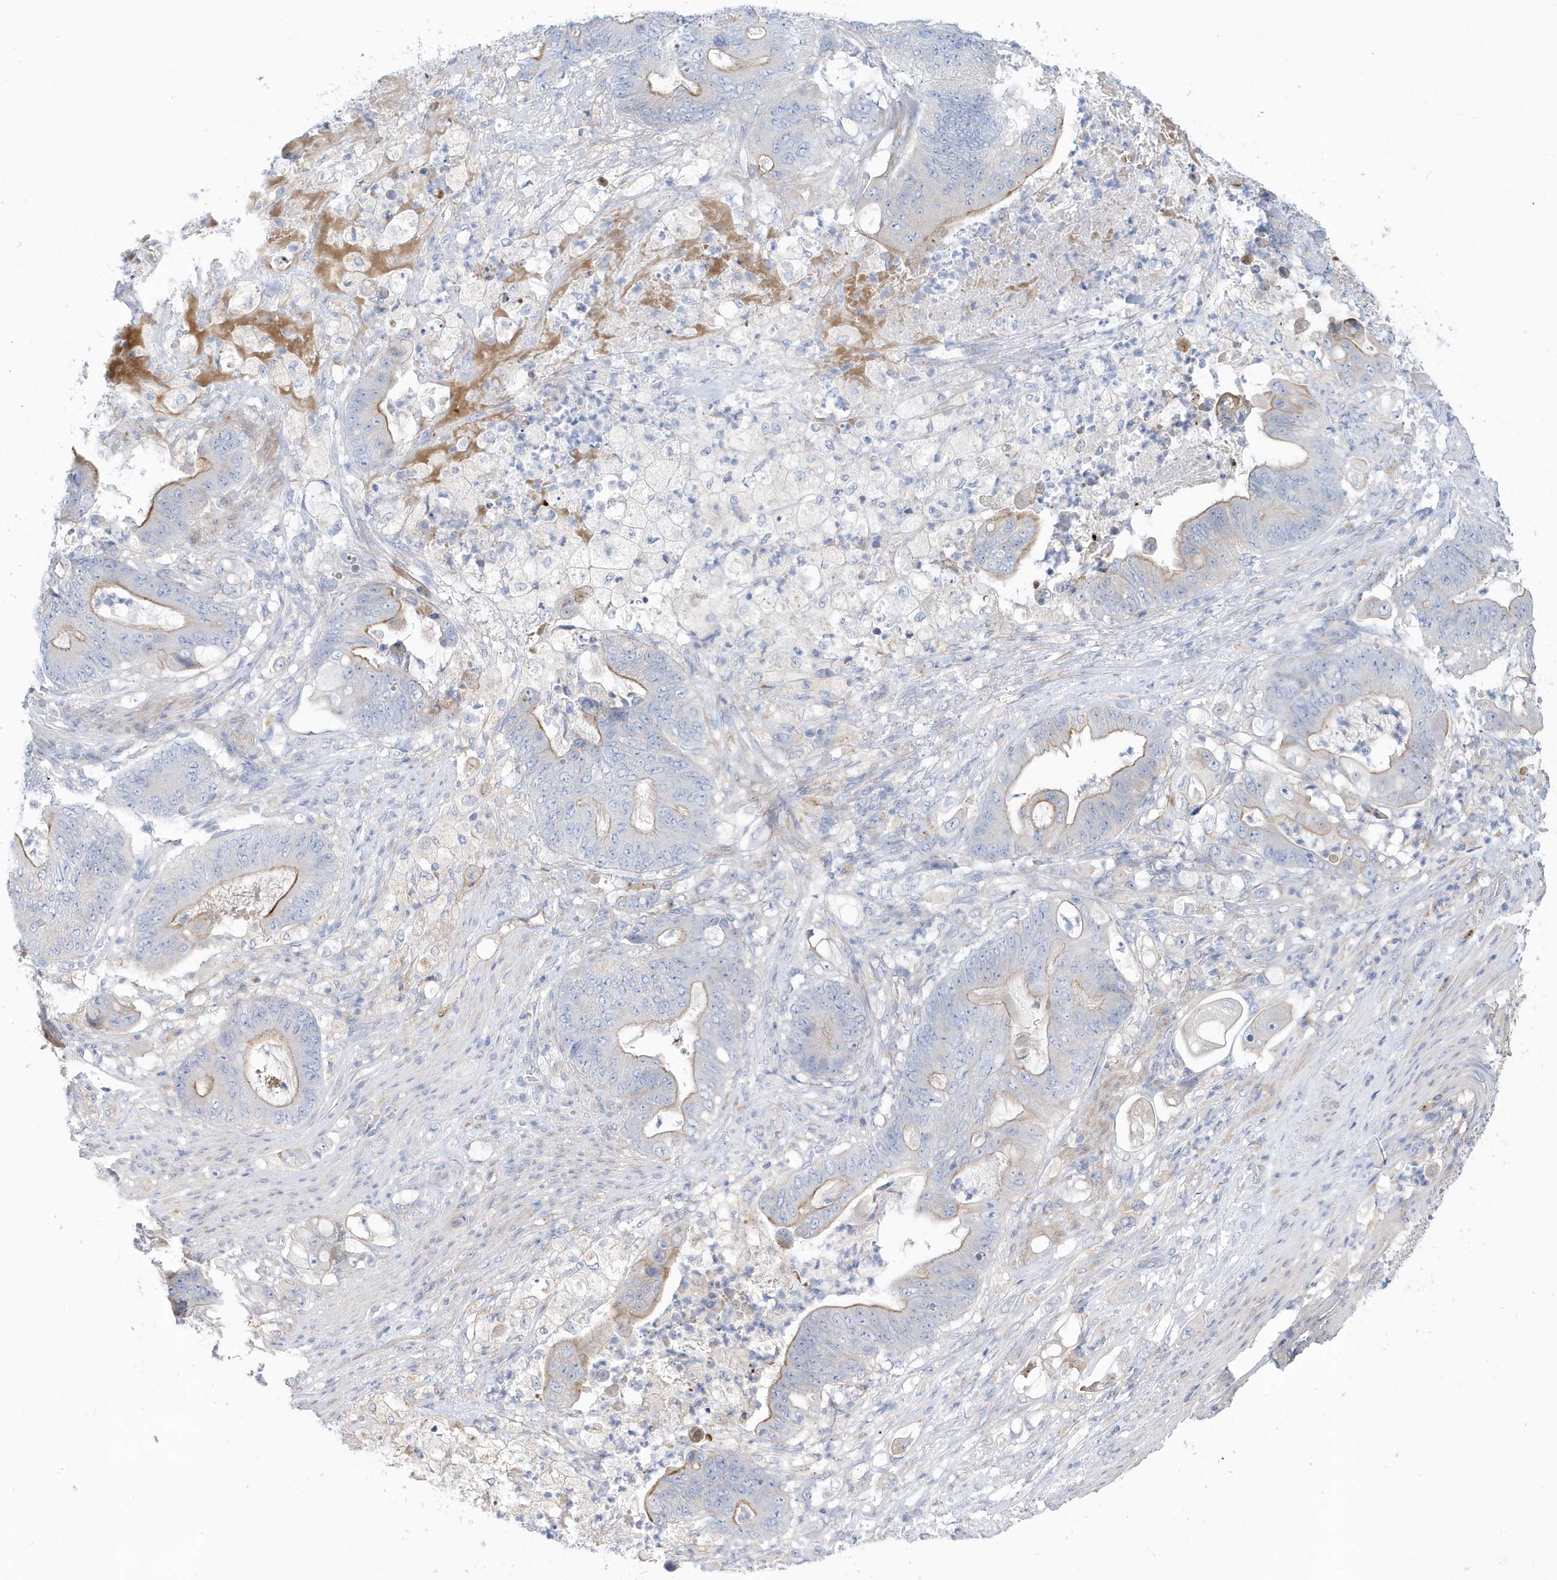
{"staining": {"intensity": "moderate", "quantity": "<25%", "location": "cytoplasmic/membranous"}, "tissue": "stomach cancer", "cell_type": "Tumor cells", "image_type": "cancer", "snomed": [{"axis": "morphology", "description": "Adenocarcinoma, NOS"}, {"axis": "topography", "description": "Stomach"}], "caption": "Protein expression analysis of adenocarcinoma (stomach) displays moderate cytoplasmic/membranous expression in about <25% of tumor cells.", "gene": "ATP13A5", "patient": {"sex": "female", "age": 73}}